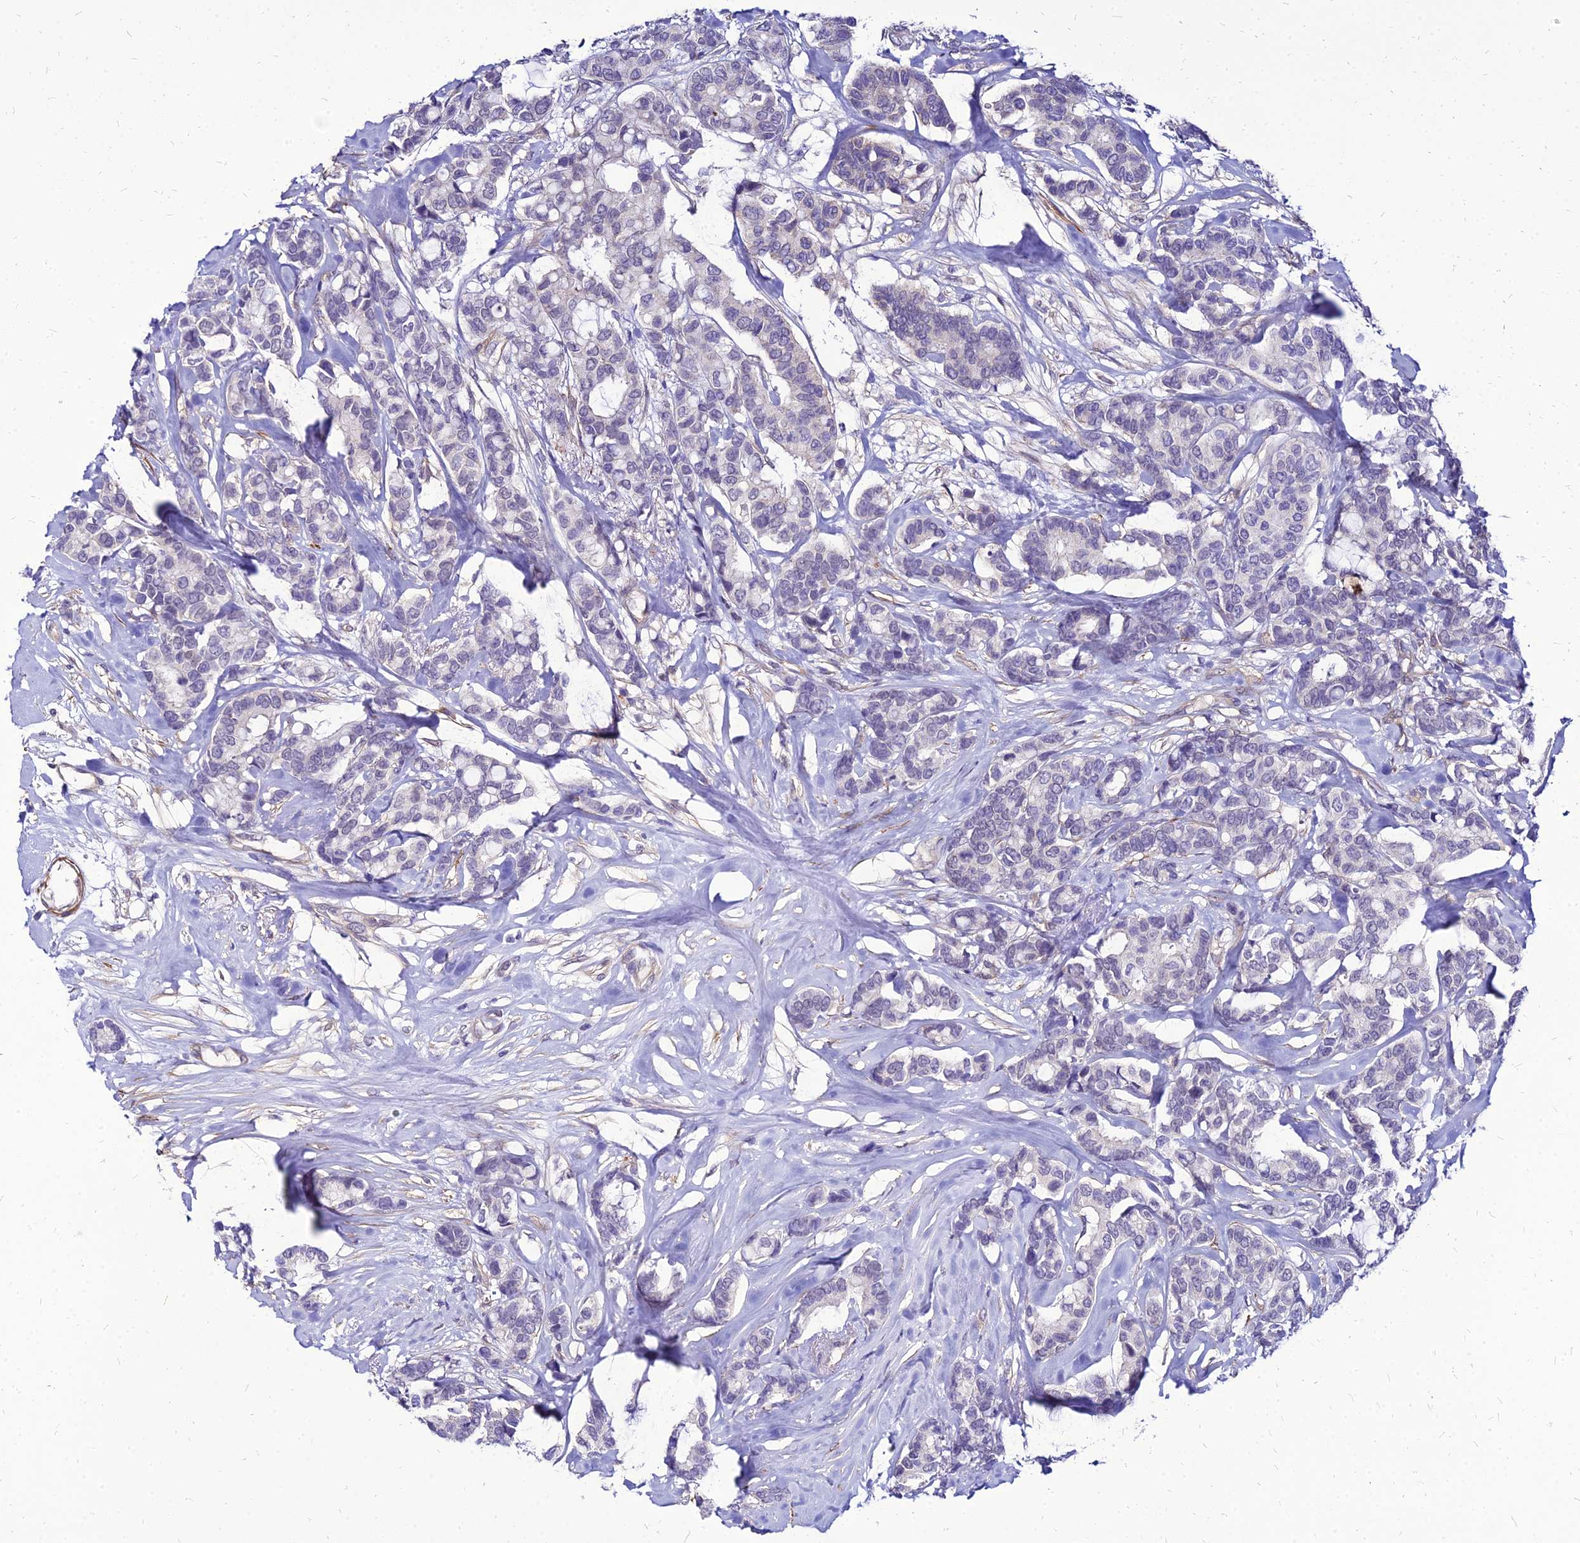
{"staining": {"intensity": "negative", "quantity": "none", "location": "none"}, "tissue": "breast cancer", "cell_type": "Tumor cells", "image_type": "cancer", "snomed": [{"axis": "morphology", "description": "Duct carcinoma"}, {"axis": "topography", "description": "Breast"}], "caption": "Immunohistochemical staining of breast cancer (intraductal carcinoma) exhibits no significant positivity in tumor cells. Brightfield microscopy of immunohistochemistry (IHC) stained with DAB (3,3'-diaminobenzidine) (brown) and hematoxylin (blue), captured at high magnification.", "gene": "YEATS2", "patient": {"sex": "female", "age": 87}}